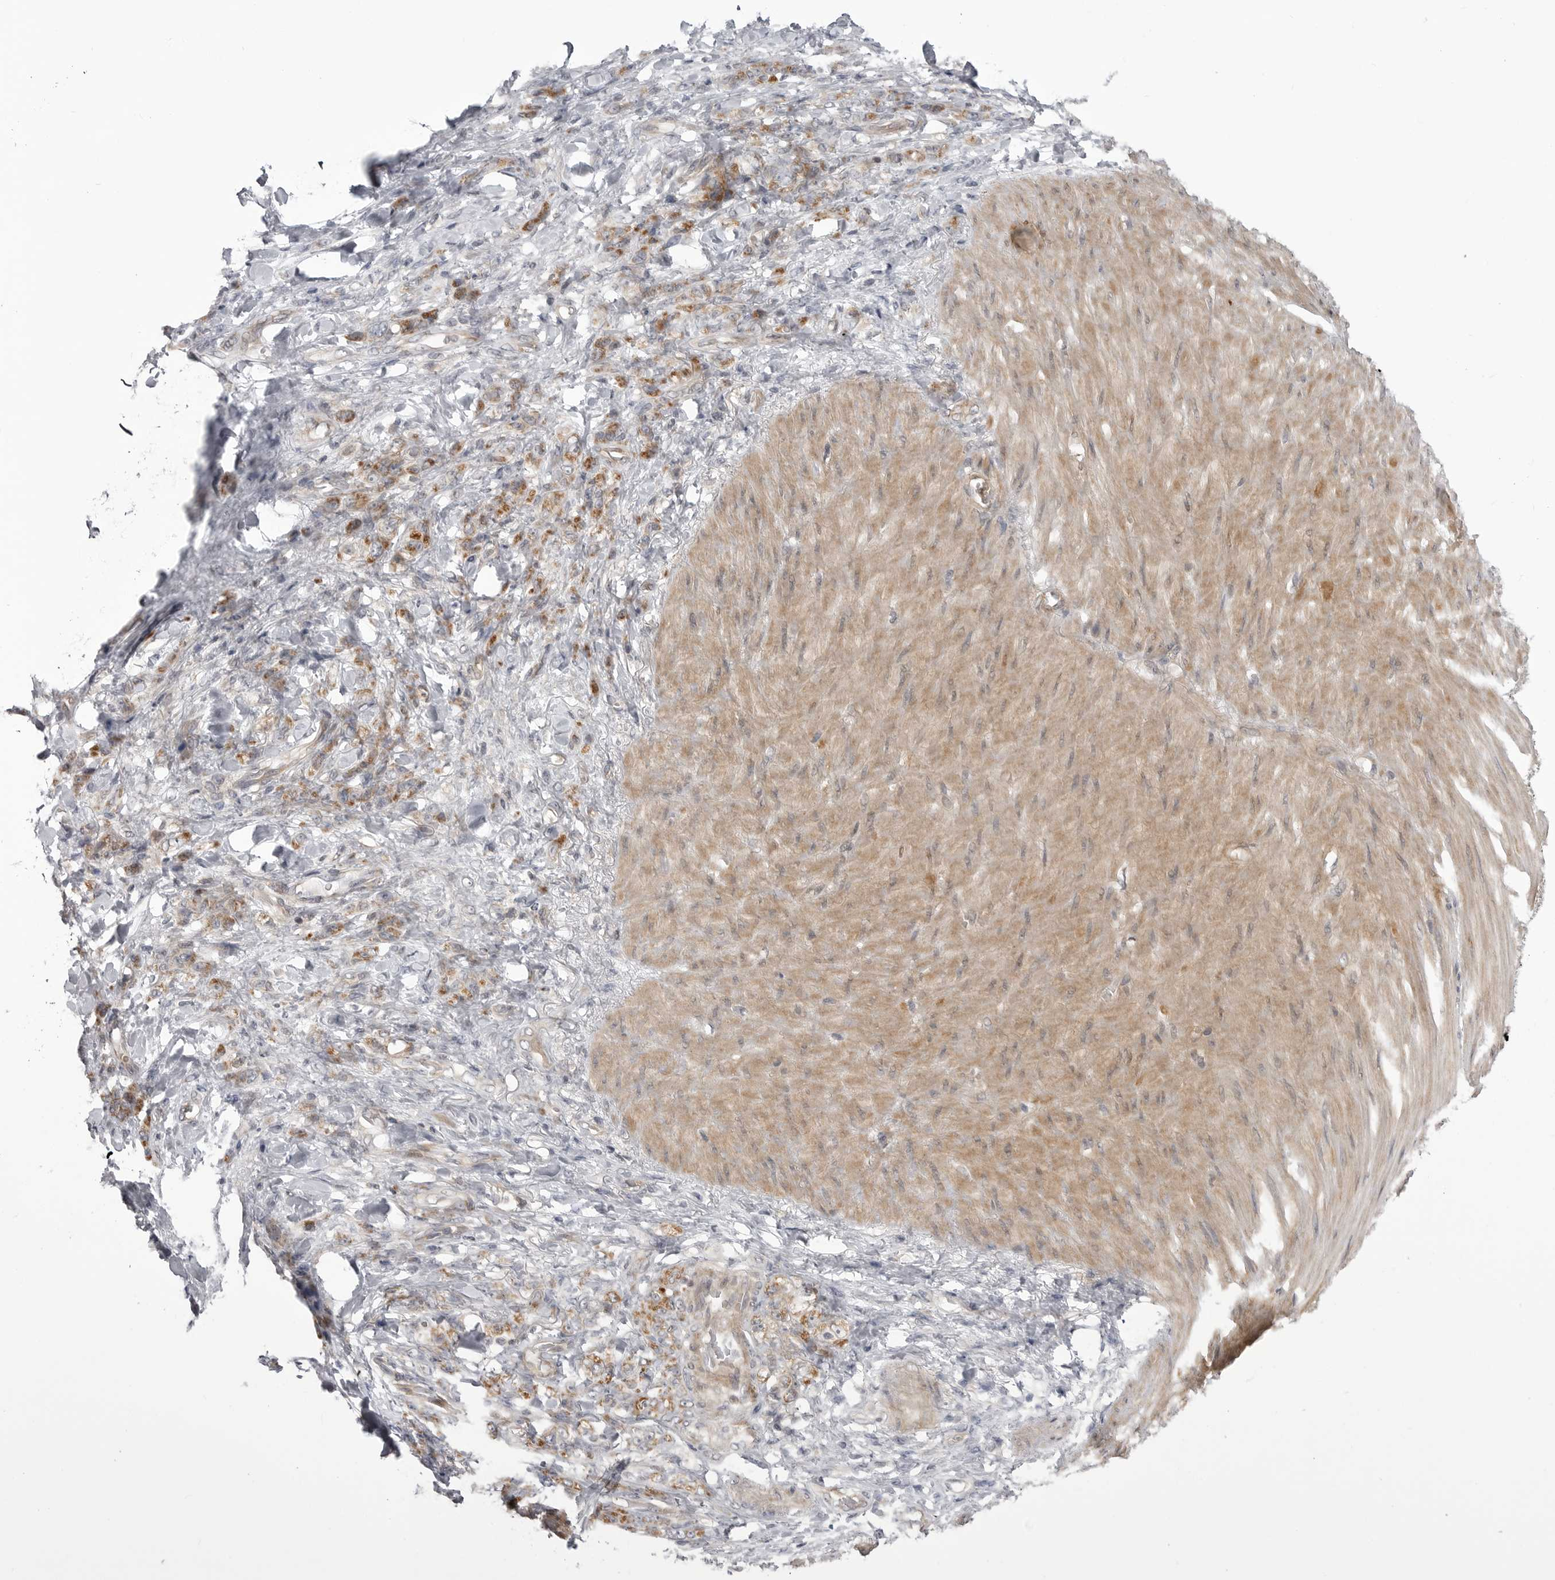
{"staining": {"intensity": "moderate", "quantity": ">75%", "location": "cytoplasmic/membranous"}, "tissue": "stomach cancer", "cell_type": "Tumor cells", "image_type": "cancer", "snomed": [{"axis": "morphology", "description": "Normal tissue, NOS"}, {"axis": "morphology", "description": "Adenocarcinoma, NOS"}, {"axis": "topography", "description": "Stomach"}], "caption": "Adenocarcinoma (stomach) tissue shows moderate cytoplasmic/membranous expression in about >75% of tumor cells", "gene": "CCDC18", "patient": {"sex": "male", "age": 82}}